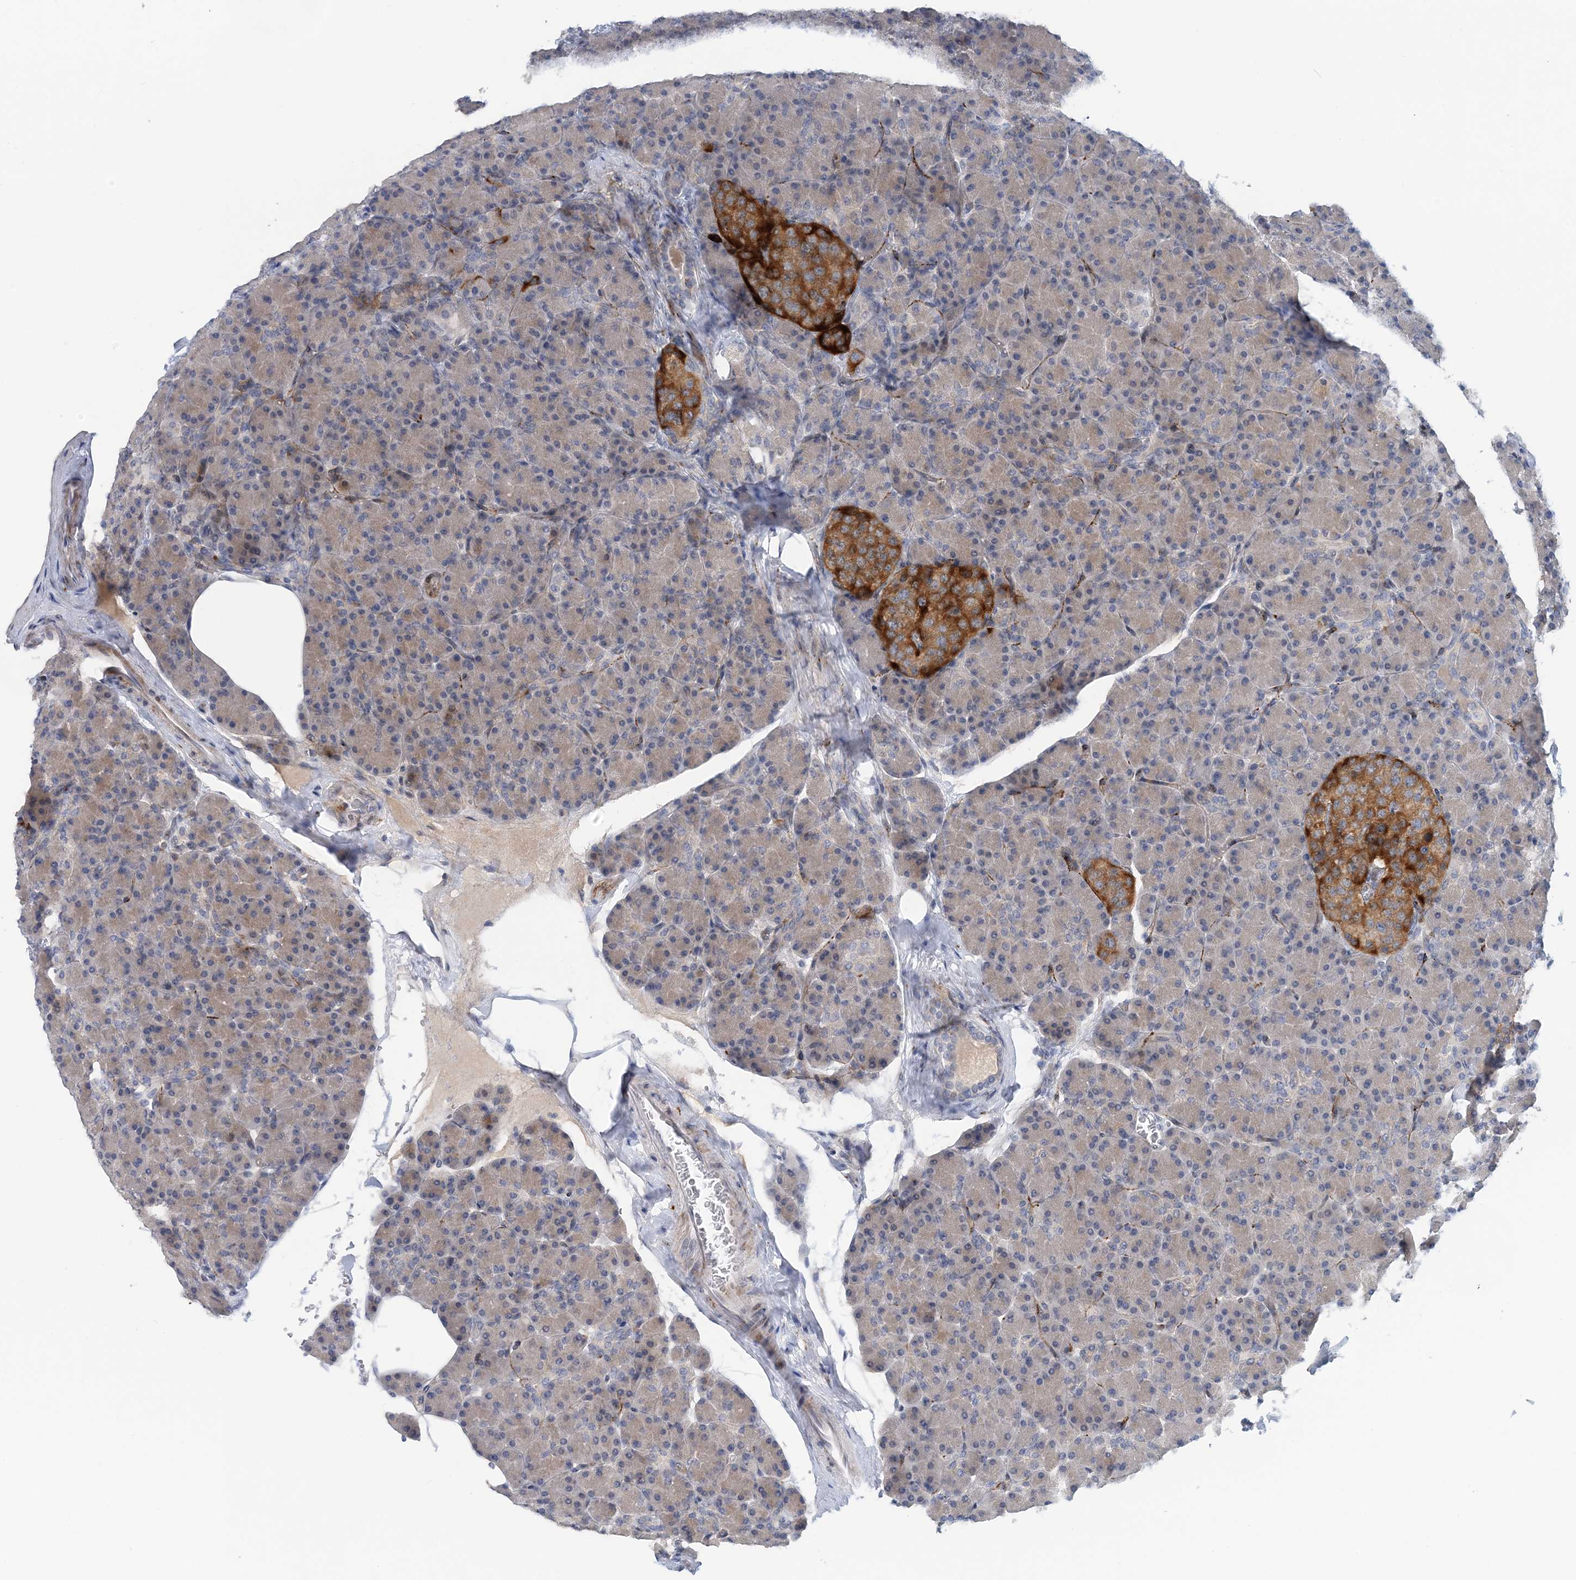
{"staining": {"intensity": "weak", "quantity": "<25%", "location": "cytoplasmic/membranous"}, "tissue": "pancreas", "cell_type": "Exocrine glandular cells", "image_type": "normal", "snomed": [{"axis": "morphology", "description": "Normal tissue, NOS"}, {"axis": "topography", "description": "Pancreas"}], "caption": "Human pancreas stained for a protein using immunohistochemistry (IHC) reveals no staining in exocrine glandular cells.", "gene": "SNED1", "patient": {"sex": "female", "age": 43}}